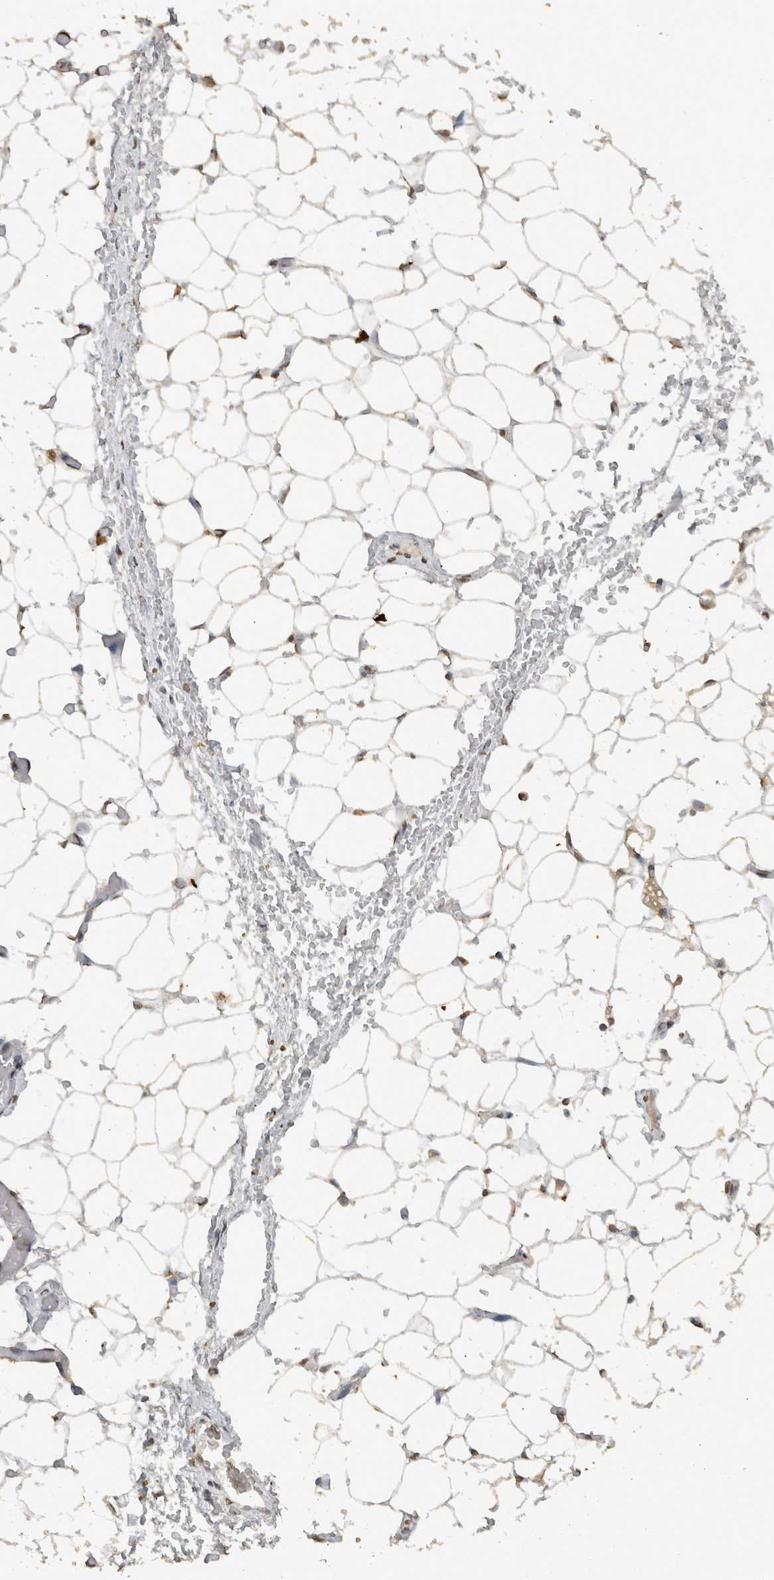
{"staining": {"intensity": "moderate", "quantity": ">75%", "location": "nuclear"}, "tissue": "adipose tissue", "cell_type": "Adipocytes", "image_type": "normal", "snomed": [{"axis": "morphology", "description": "Normal tissue, NOS"}, {"axis": "topography", "description": "Kidney"}, {"axis": "topography", "description": "Peripheral nerve tissue"}], "caption": "Human adipose tissue stained for a protein (brown) reveals moderate nuclear positive positivity in approximately >75% of adipocytes.", "gene": "HAND2", "patient": {"sex": "male", "age": 7}}